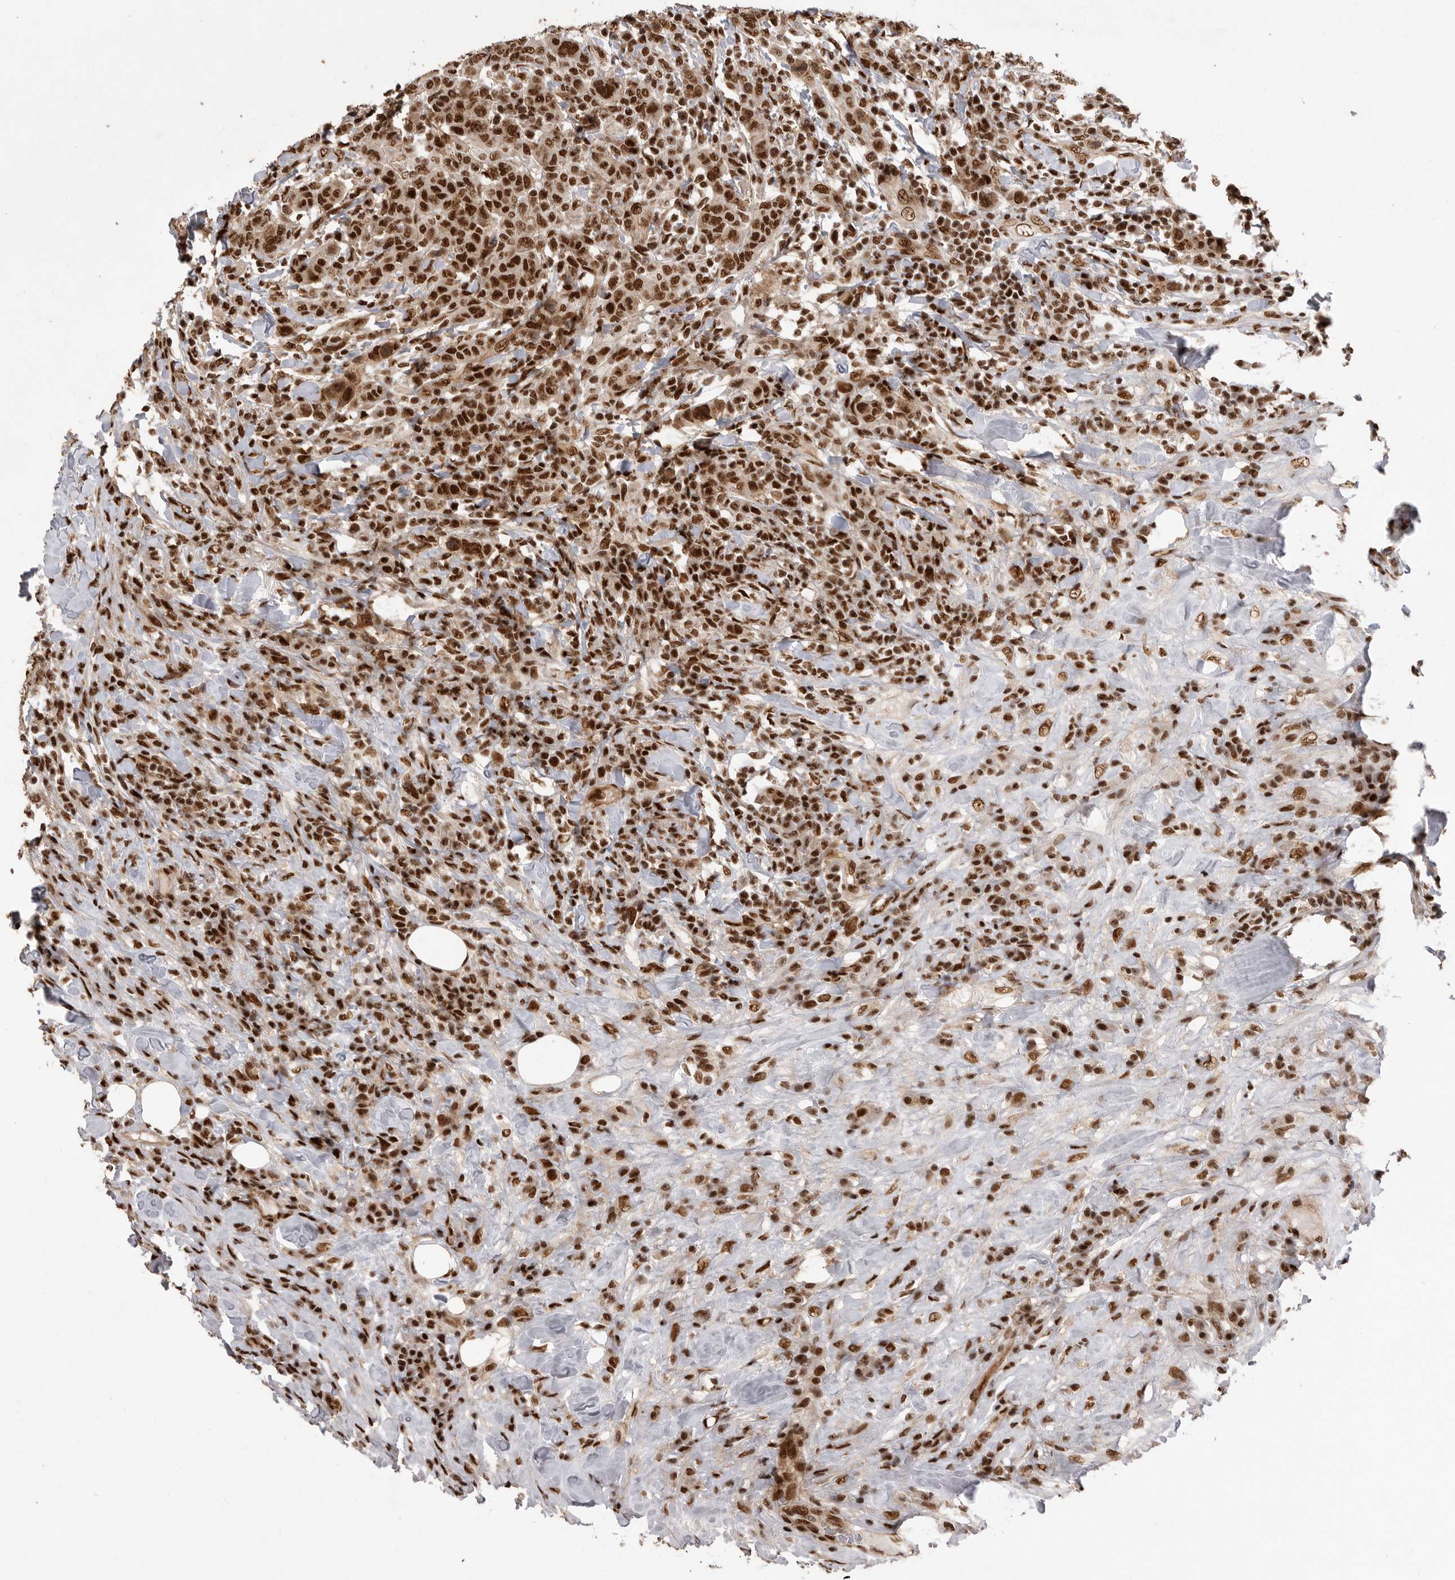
{"staining": {"intensity": "strong", "quantity": ">75%", "location": "nuclear"}, "tissue": "breast cancer", "cell_type": "Tumor cells", "image_type": "cancer", "snomed": [{"axis": "morphology", "description": "Duct carcinoma"}, {"axis": "topography", "description": "Breast"}], "caption": "Brown immunohistochemical staining in breast cancer (intraductal carcinoma) reveals strong nuclear staining in about >75% of tumor cells.", "gene": "PPP1R8", "patient": {"sex": "female", "age": 37}}